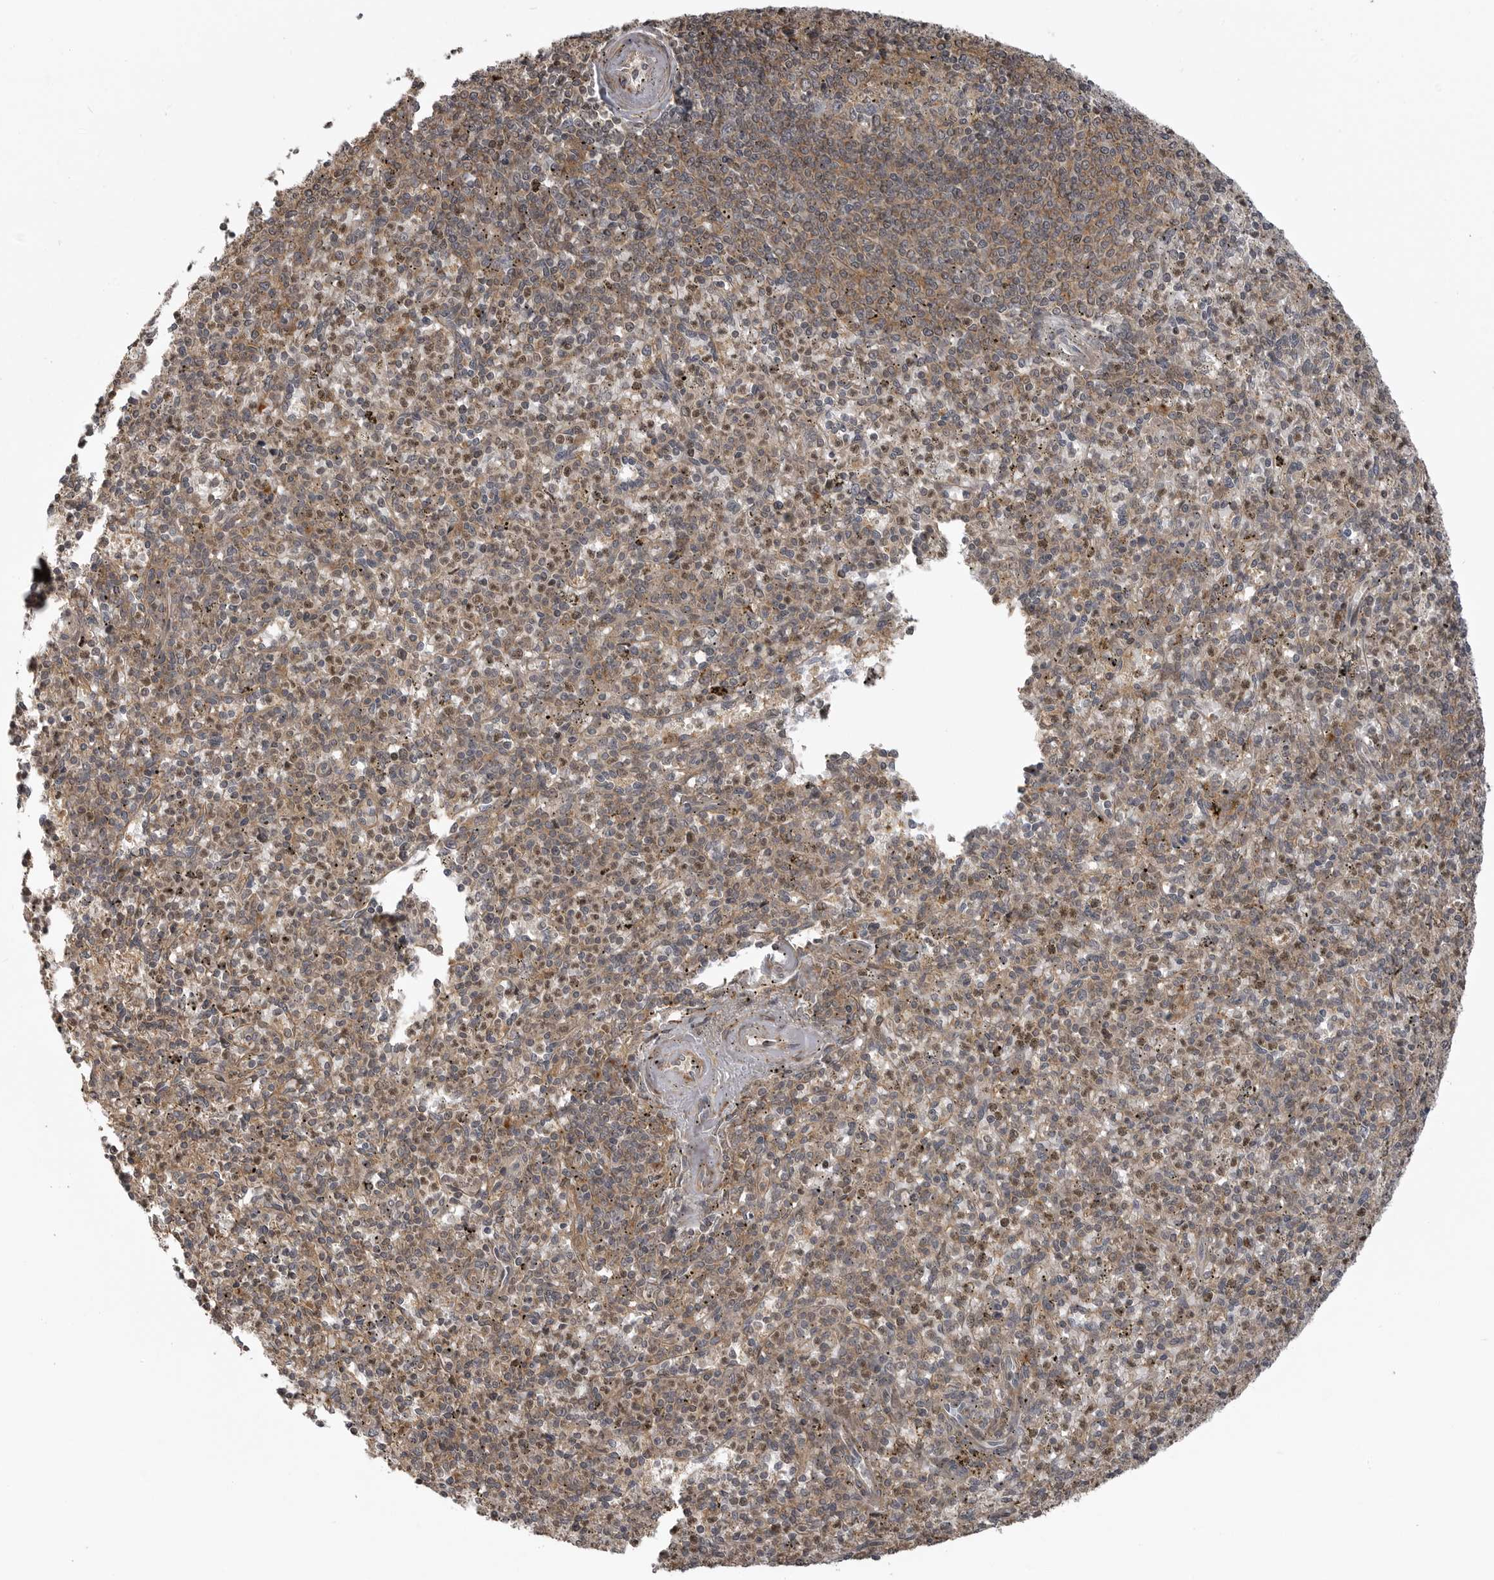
{"staining": {"intensity": "moderate", "quantity": ">75%", "location": "cytoplasmic/membranous"}, "tissue": "spleen", "cell_type": "Cells in red pulp", "image_type": "normal", "snomed": [{"axis": "morphology", "description": "Normal tissue, NOS"}, {"axis": "topography", "description": "Spleen"}], "caption": "High-power microscopy captured an immunohistochemistry image of normal spleen, revealing moderate cytoplasmic/membranous positivity in about >75% of cells in red pulp.", "gene": "ZNRF1", "patient": {"sex": "male", "age": 72}}